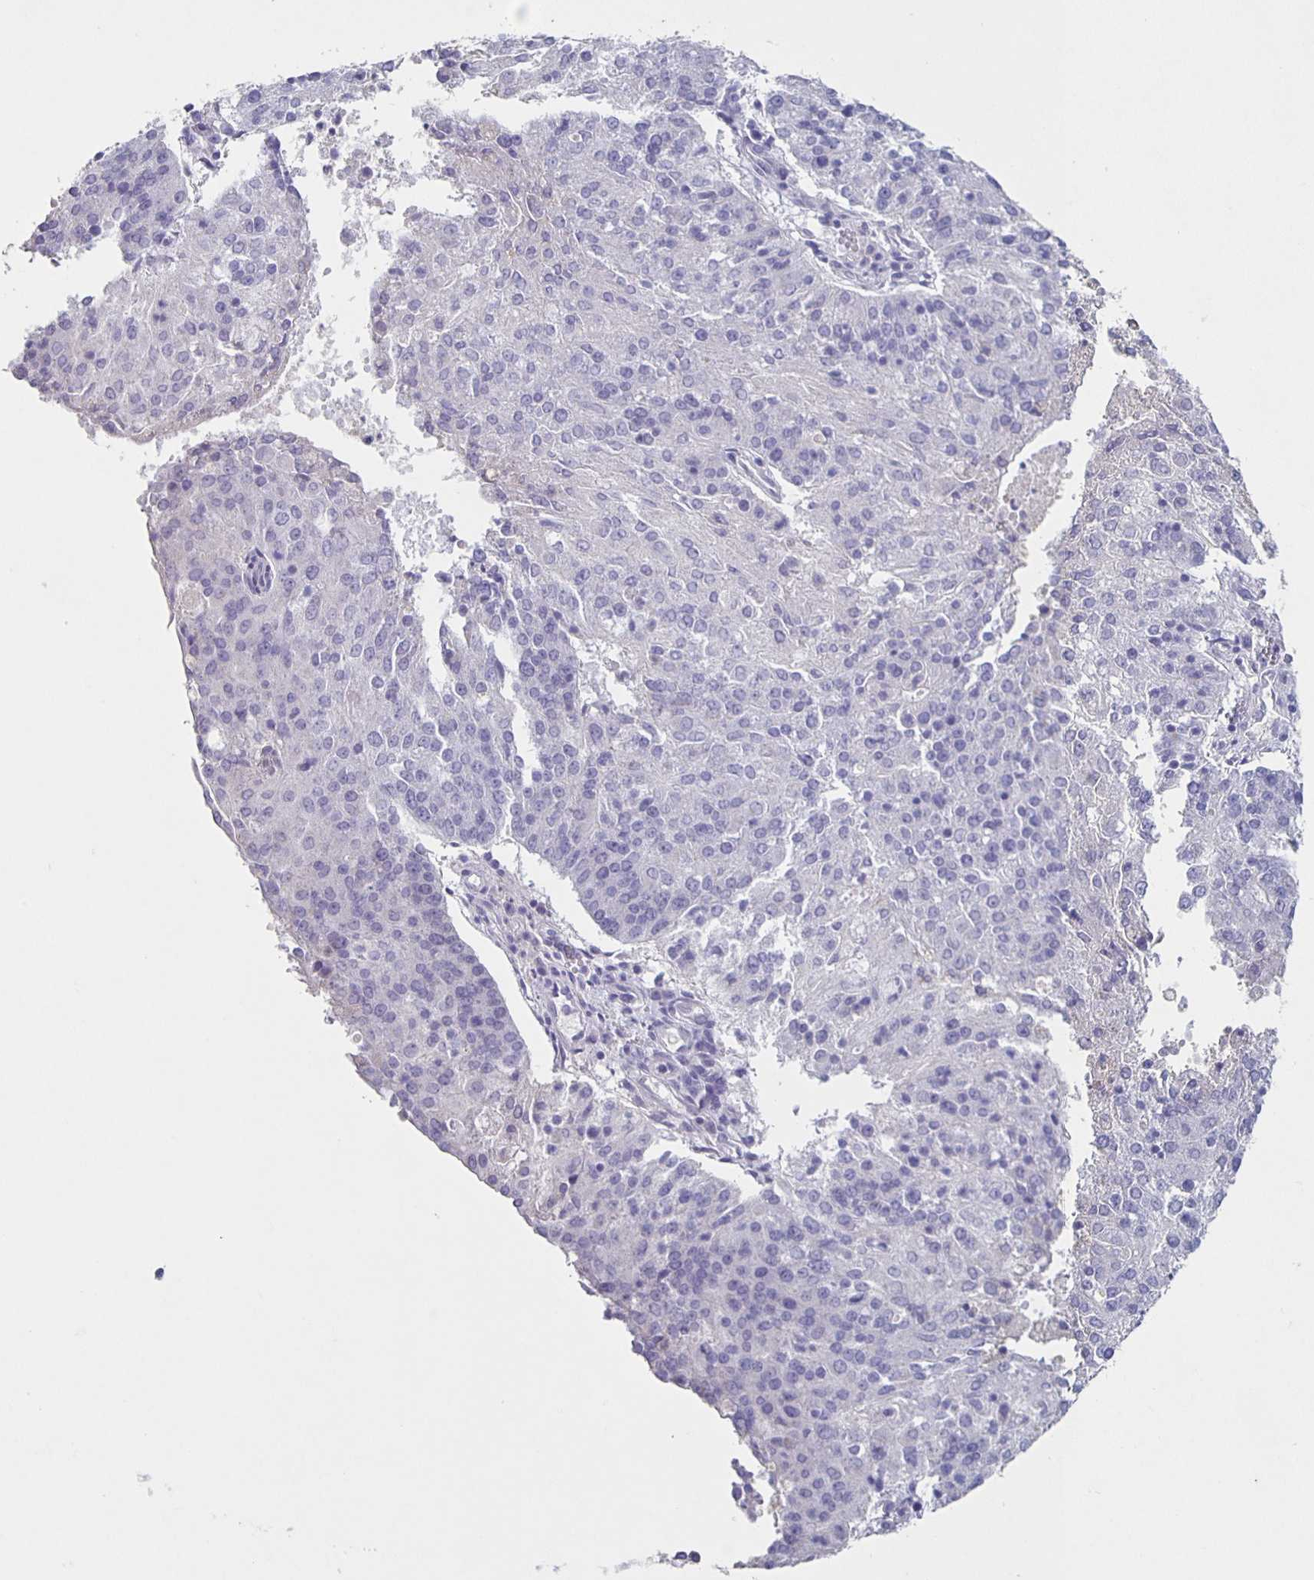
{"staining": {"intensity": "negative", "quantity": "none", "location": "none"}, "tissue": "endometrial cancer", "cell_type": "Tumor cells", "image_type": "cancer", "snomed": [{"axis": "morphology", "description": "Adenocarcinoma, NOS"}, {"axis": "topography", "description": "Endometrium"}], "caption": "An image of human adenocarcinoma (endometrial) is negative for staining in tumor cells.", "gene": "CARNS1", "patient": {"sex": "female", "age": 82}}